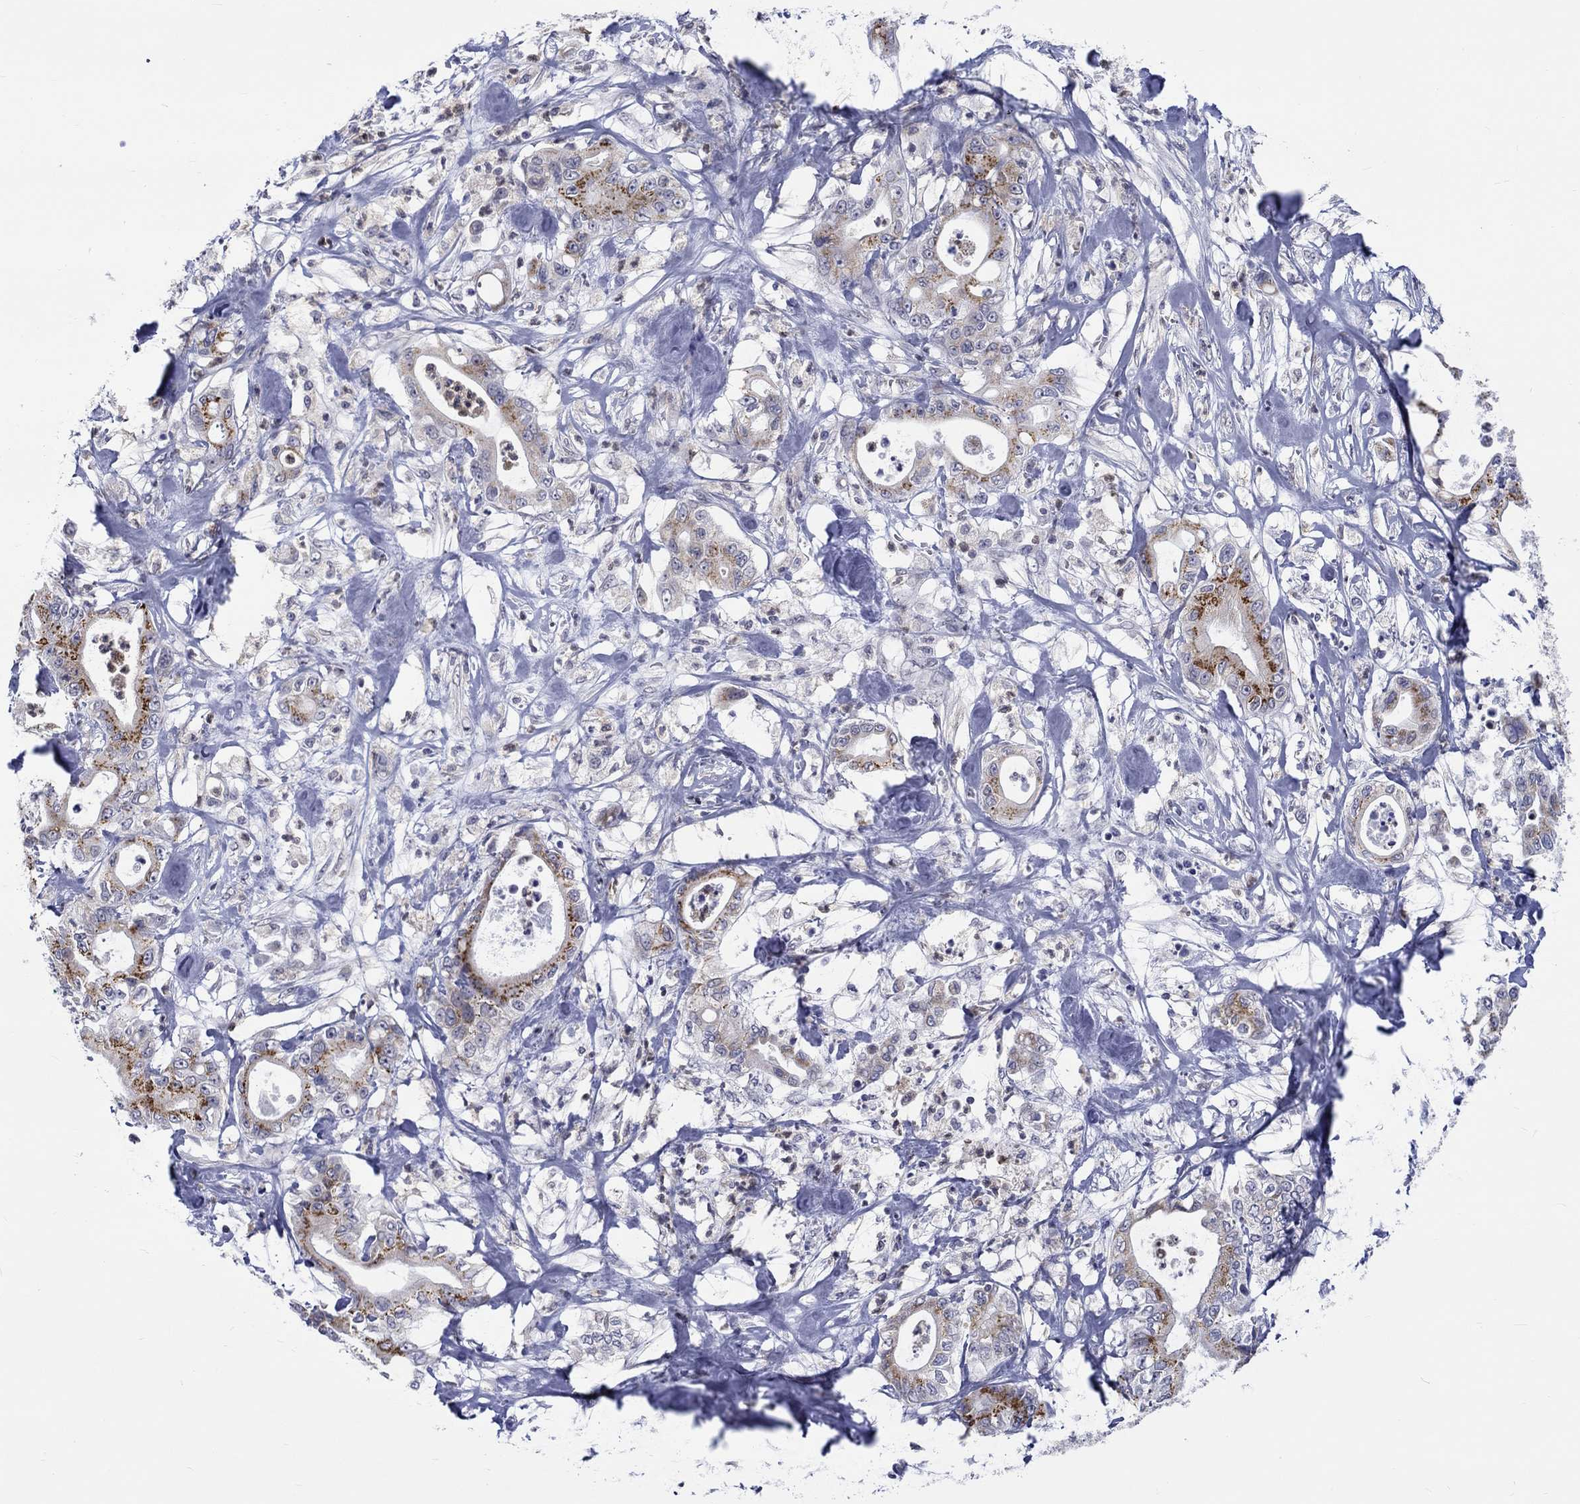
{"staining": {"intensity": "strong", "quantity": "<25%", "location": "cytoplasmic/membranous"}, "tissue": "pancreatic cancer", "cell_type": "Tumor cells", "image_type": "cancer", "snomed": [{"axis": "morphology", "description": "Adenocarcinoma, NOS"}, {"axis": "topography", "description": "Pancreas"}], "caption": "Immunohistochemistry (IHC) of human pancreatic cancer exhibits medium levels of strong cytoplasmic/membranous staining in approximately <25% of tumor cells.", "gene": "ST6GALNAC1", "patient": {"sex": "male", "age": 71}}